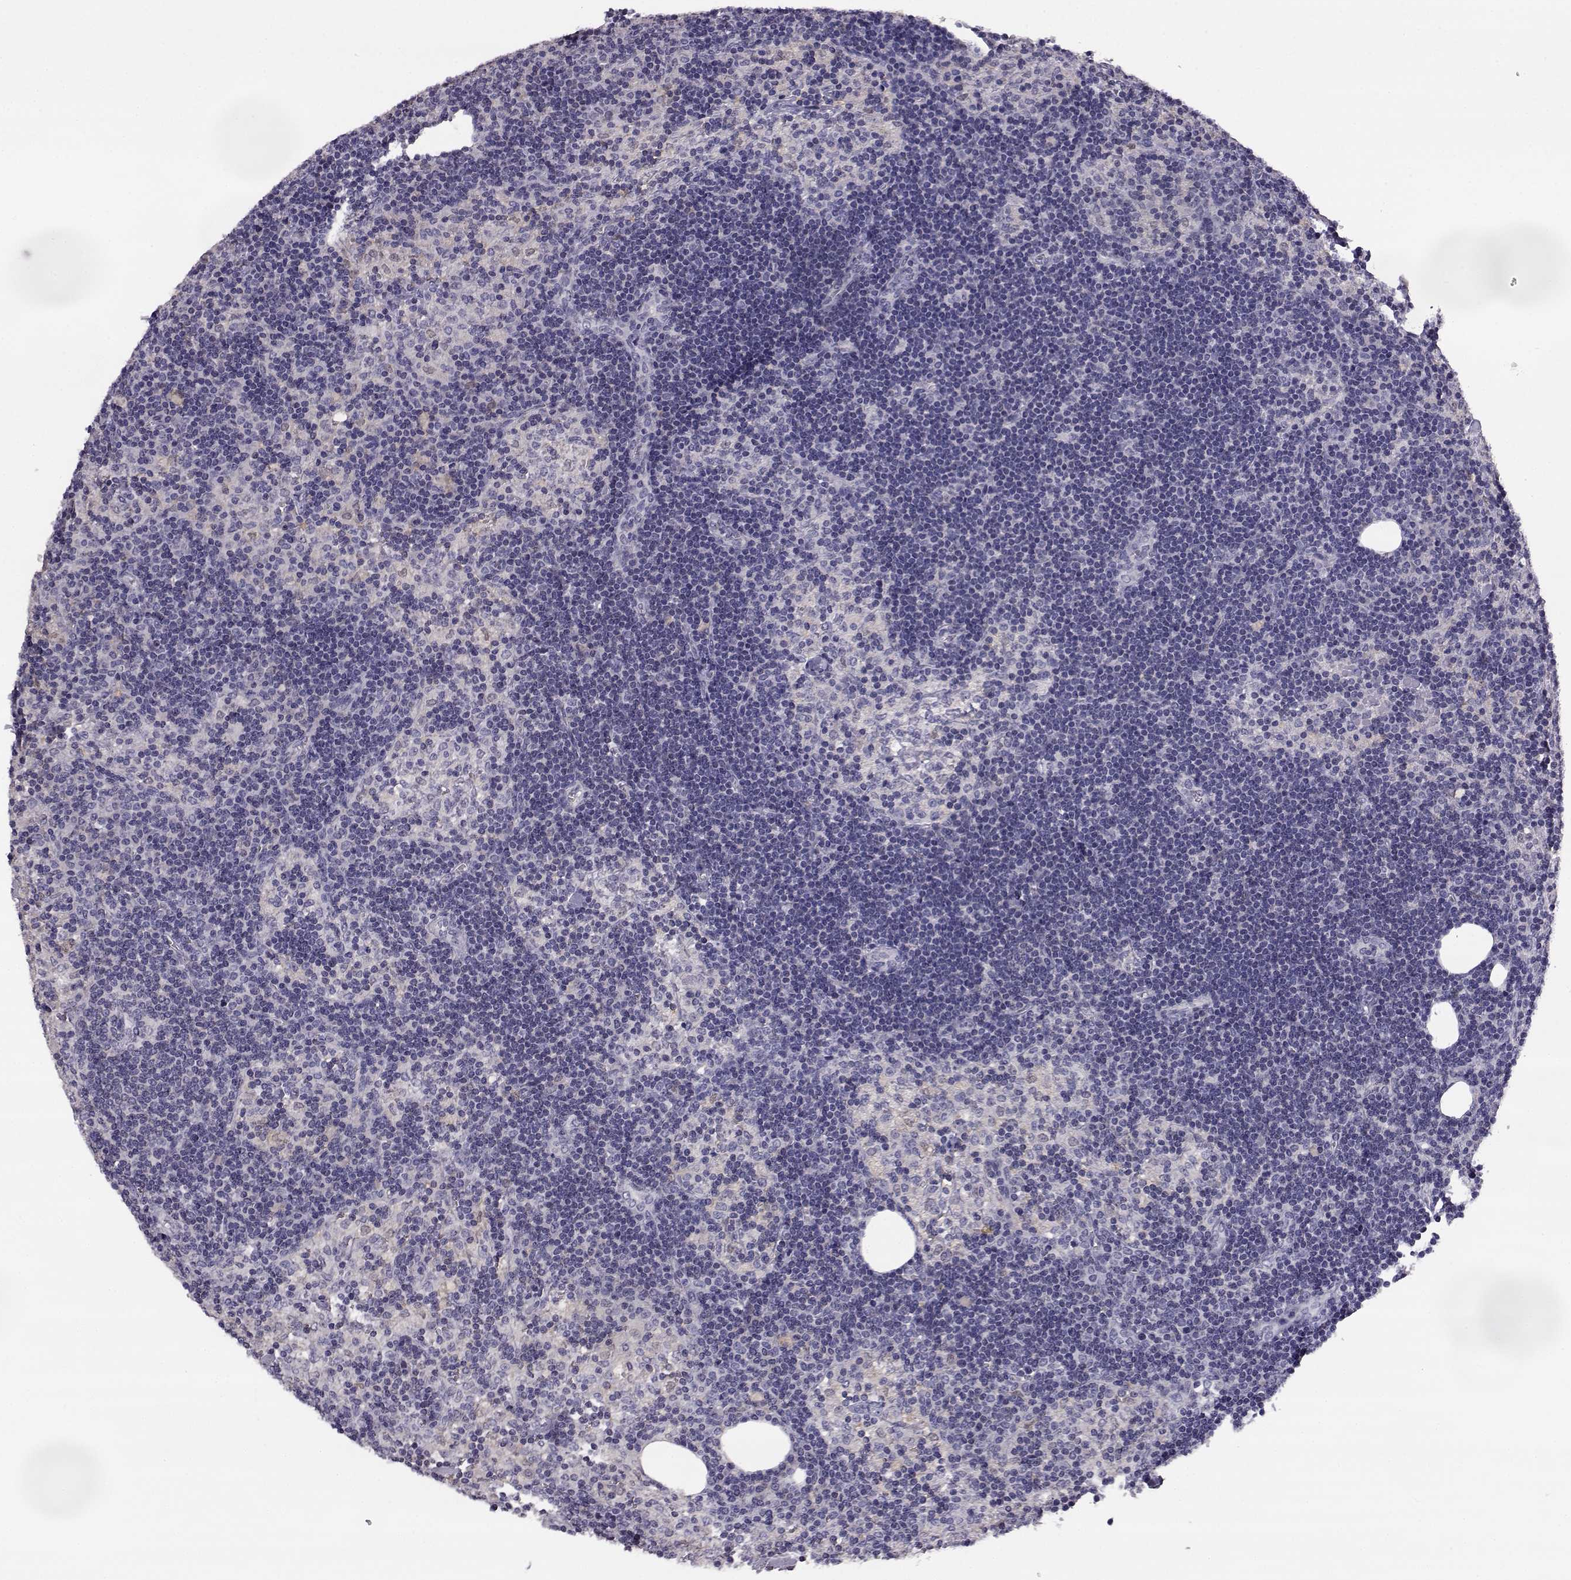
{"staining": {"intensity": "negative", "quantity": "none", "location": "none"}, "tissue": "lymph node", "cell_type": "Germinal center cells", "image_type": "normal", "snomed": [{"axis": "morphology", "description": "Normal tissue, NOS"}, {"axis": "topography", "description": "Lymph node"}], "caption": "Immunohistochemical staining of benign human lymph node reveals no significant expression in germinal center cells. (DAB (3,3'-diaminobenzidine) IHC visualized using brightfield microscopy, high magnification).", "gene": "AKR1B1", "patient": {"sex": "female", "age": 52}}